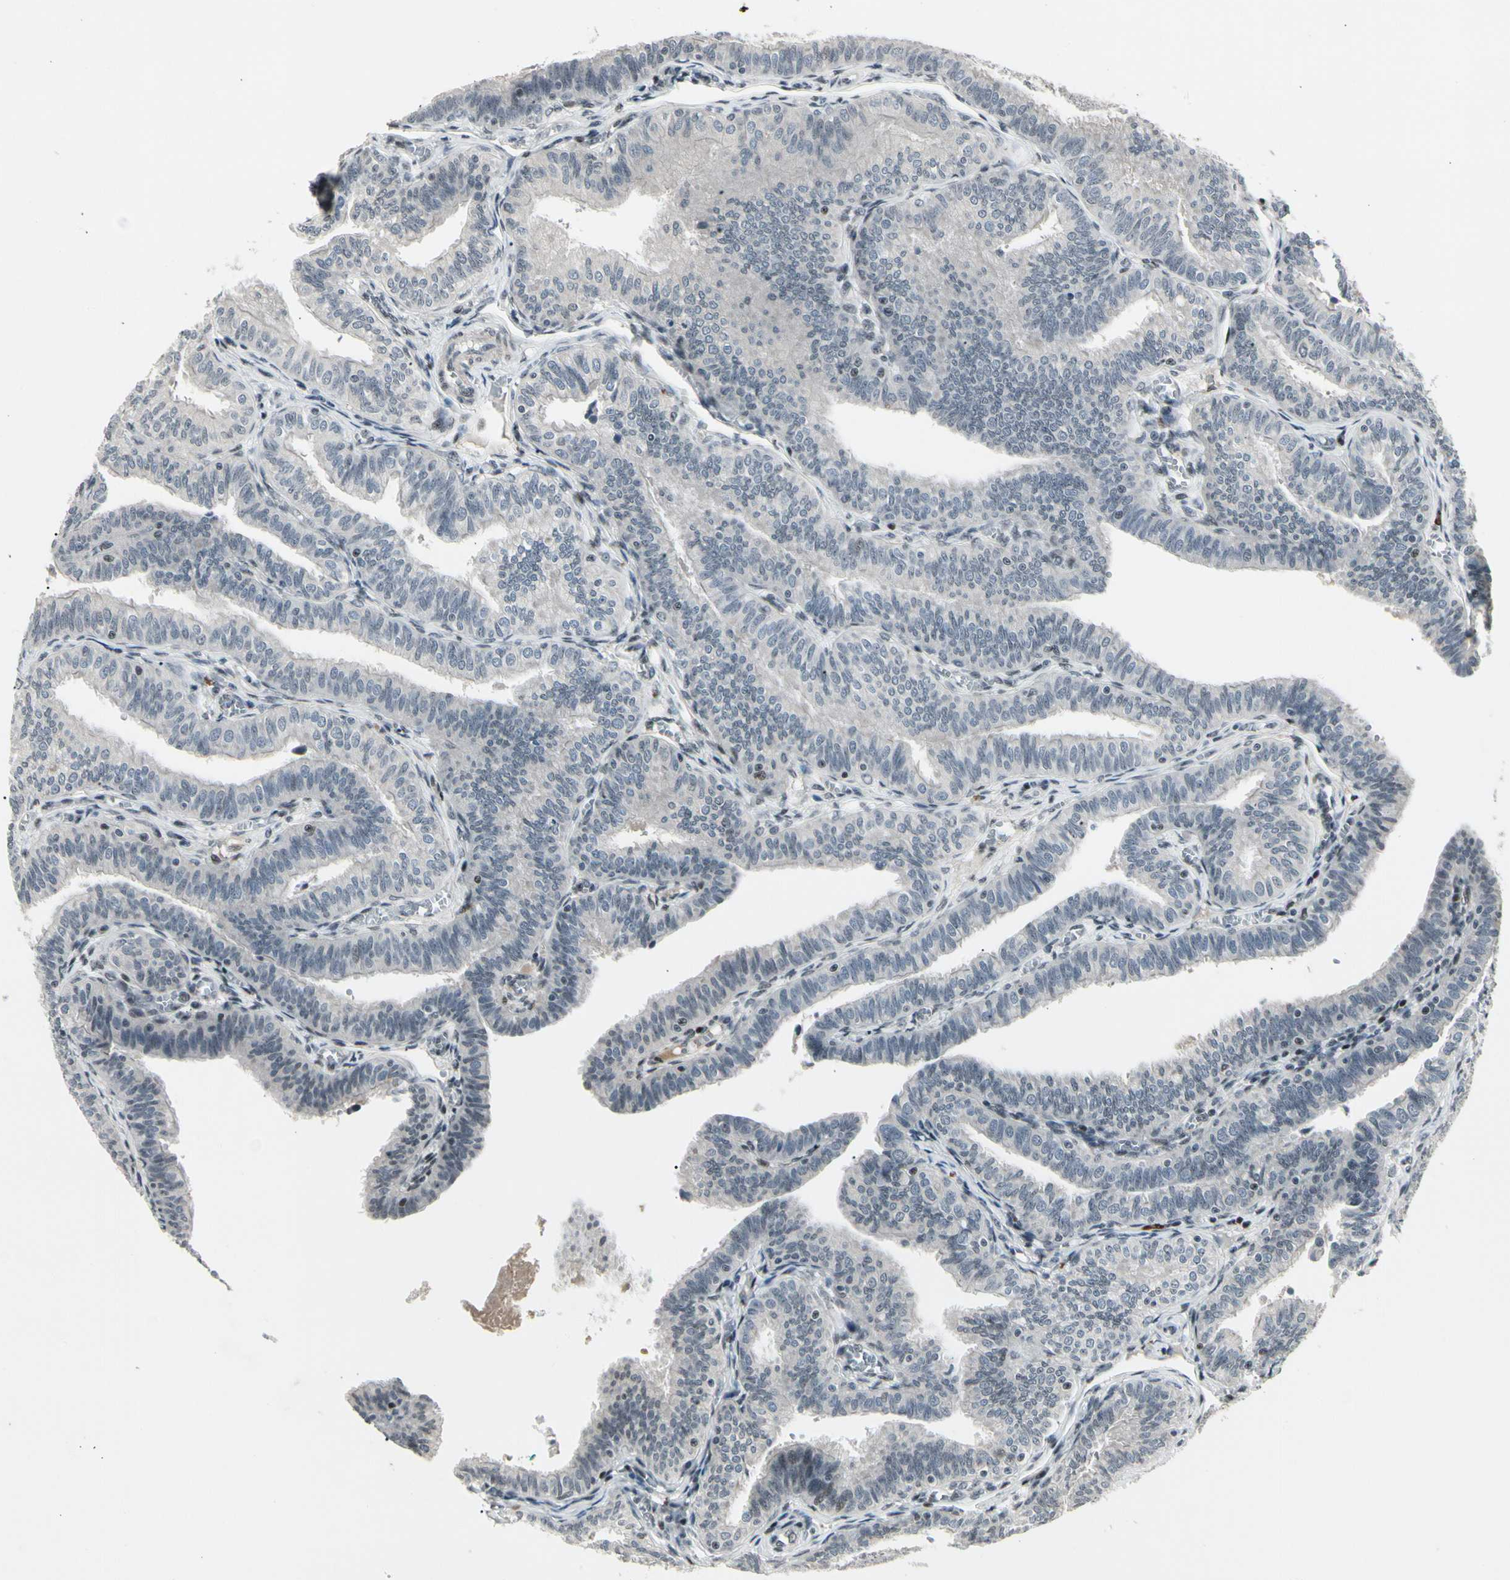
{"staining": {"intensity": "negative", "quantity": "none", "location": "none"}, "tissue": "fallopian tube", "cell_type": "Glandular cells", "image_type": "normal", "snomed": [{"axis": "morphology", "description": "Normal tissue, NOS"}, {"axis": "topography", "description": "Fallopian tube"}], "caption": "Immunohistochemistry histopathology image of benign fallopian tube: fallopian tube stained with DAB displays no significant protein staining in glandular cells. (IHC, brightfield microscopy, high magnification).", "gene": "FOXJ2", "patient": {"sex": "female", "age": 46}}